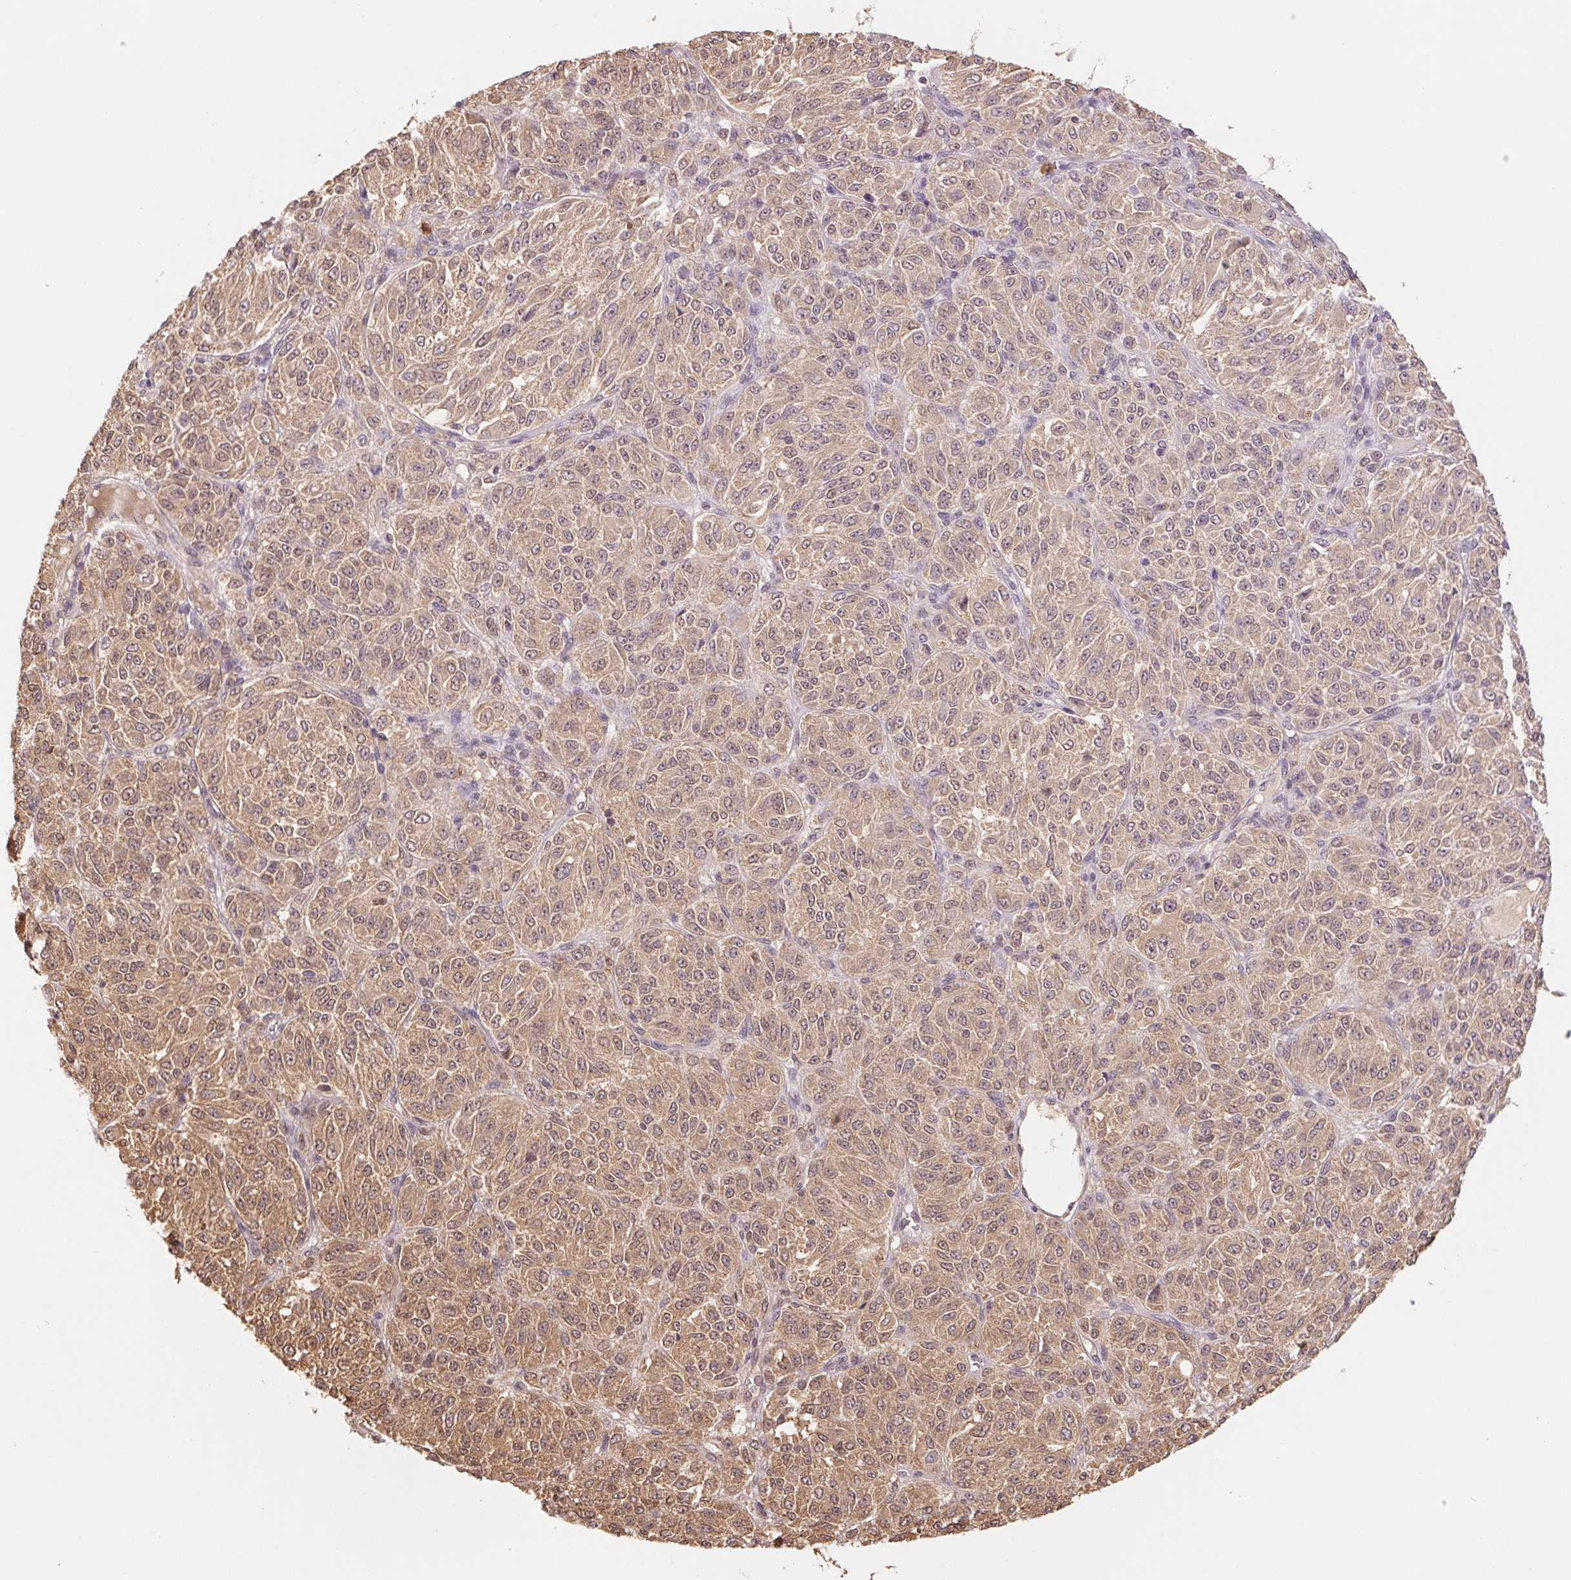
{"staining": {"intensity": "moderate", "quantity": ">75%", "location": "cytoplasmic/membranous,nuclear"}, "tissue": "melanoma", "cell_type": "Tumor cells", "image_type": "cancer", "snomed": [{"axis": "morphology", "description": "Malignant melanoma, Metastatic site"}, {"axis": "topography", "description": "Brain"}], "caption": "Malignant melanoma (metastatic site) stained with a protein marker shows moderate staining in tumor cells.", "gene": "CDC123", "patient": {"sex": "female", "age": 56}}